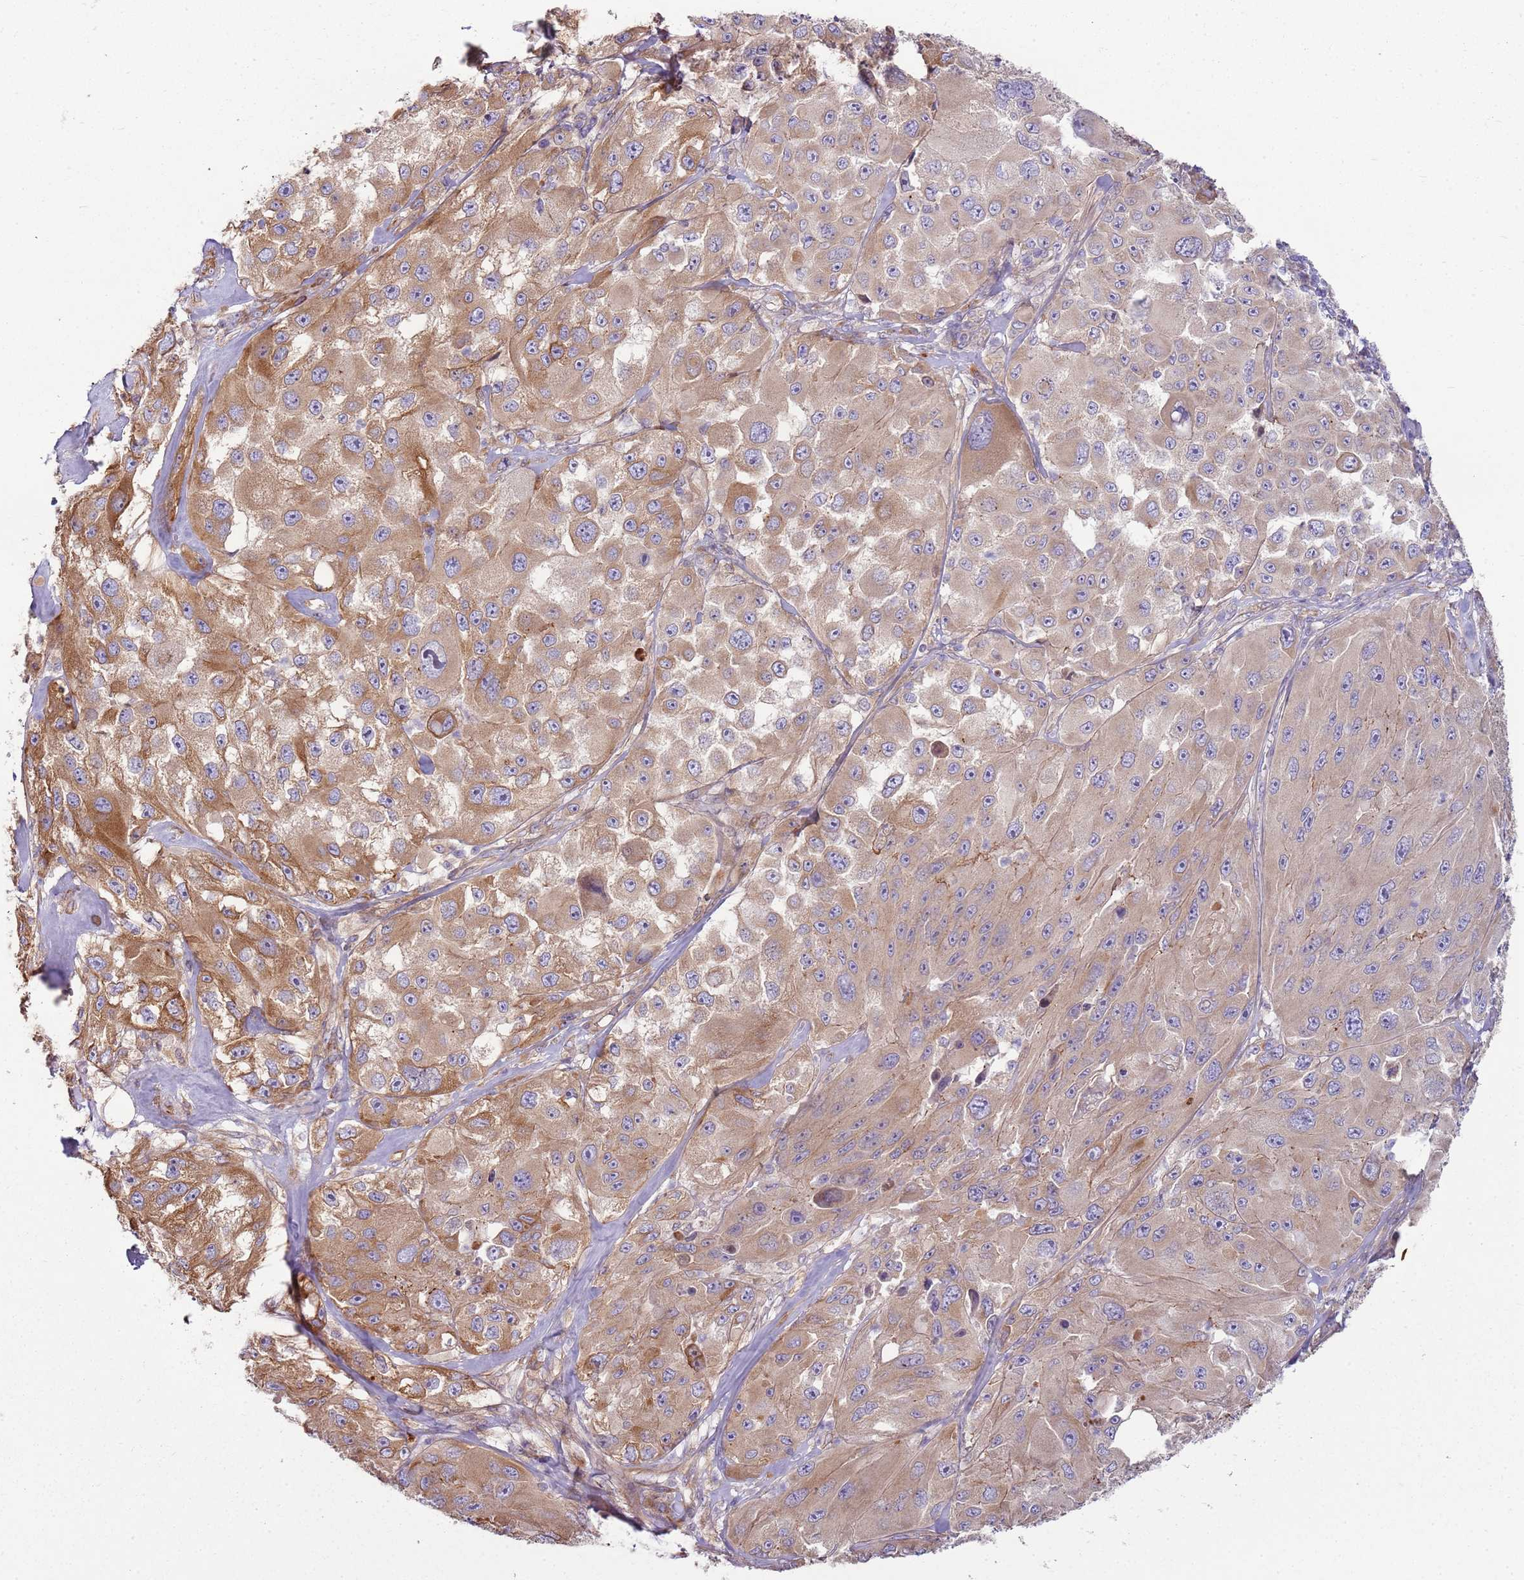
{"staining": {"intensity": "moderate", "quantity": ">75%", "location": "cytoplasmic/membranous"}, "tissue": "melanoma", "cell_type": "Tumor cells", "image_type": "cancer", "snomed": [{"axis": "morphology", "description": "Malignant melanoma, Metastatic site"}, {"axis": "topography", "description": "Lymph node"}], "caption": "Moderate cytoplasmic/membranous positivity is present in about >75% of tumor cells in malignant melanoma (metastatic site).", "gene": "EMC1", "patient": {"sex": "male", "age": 62}}